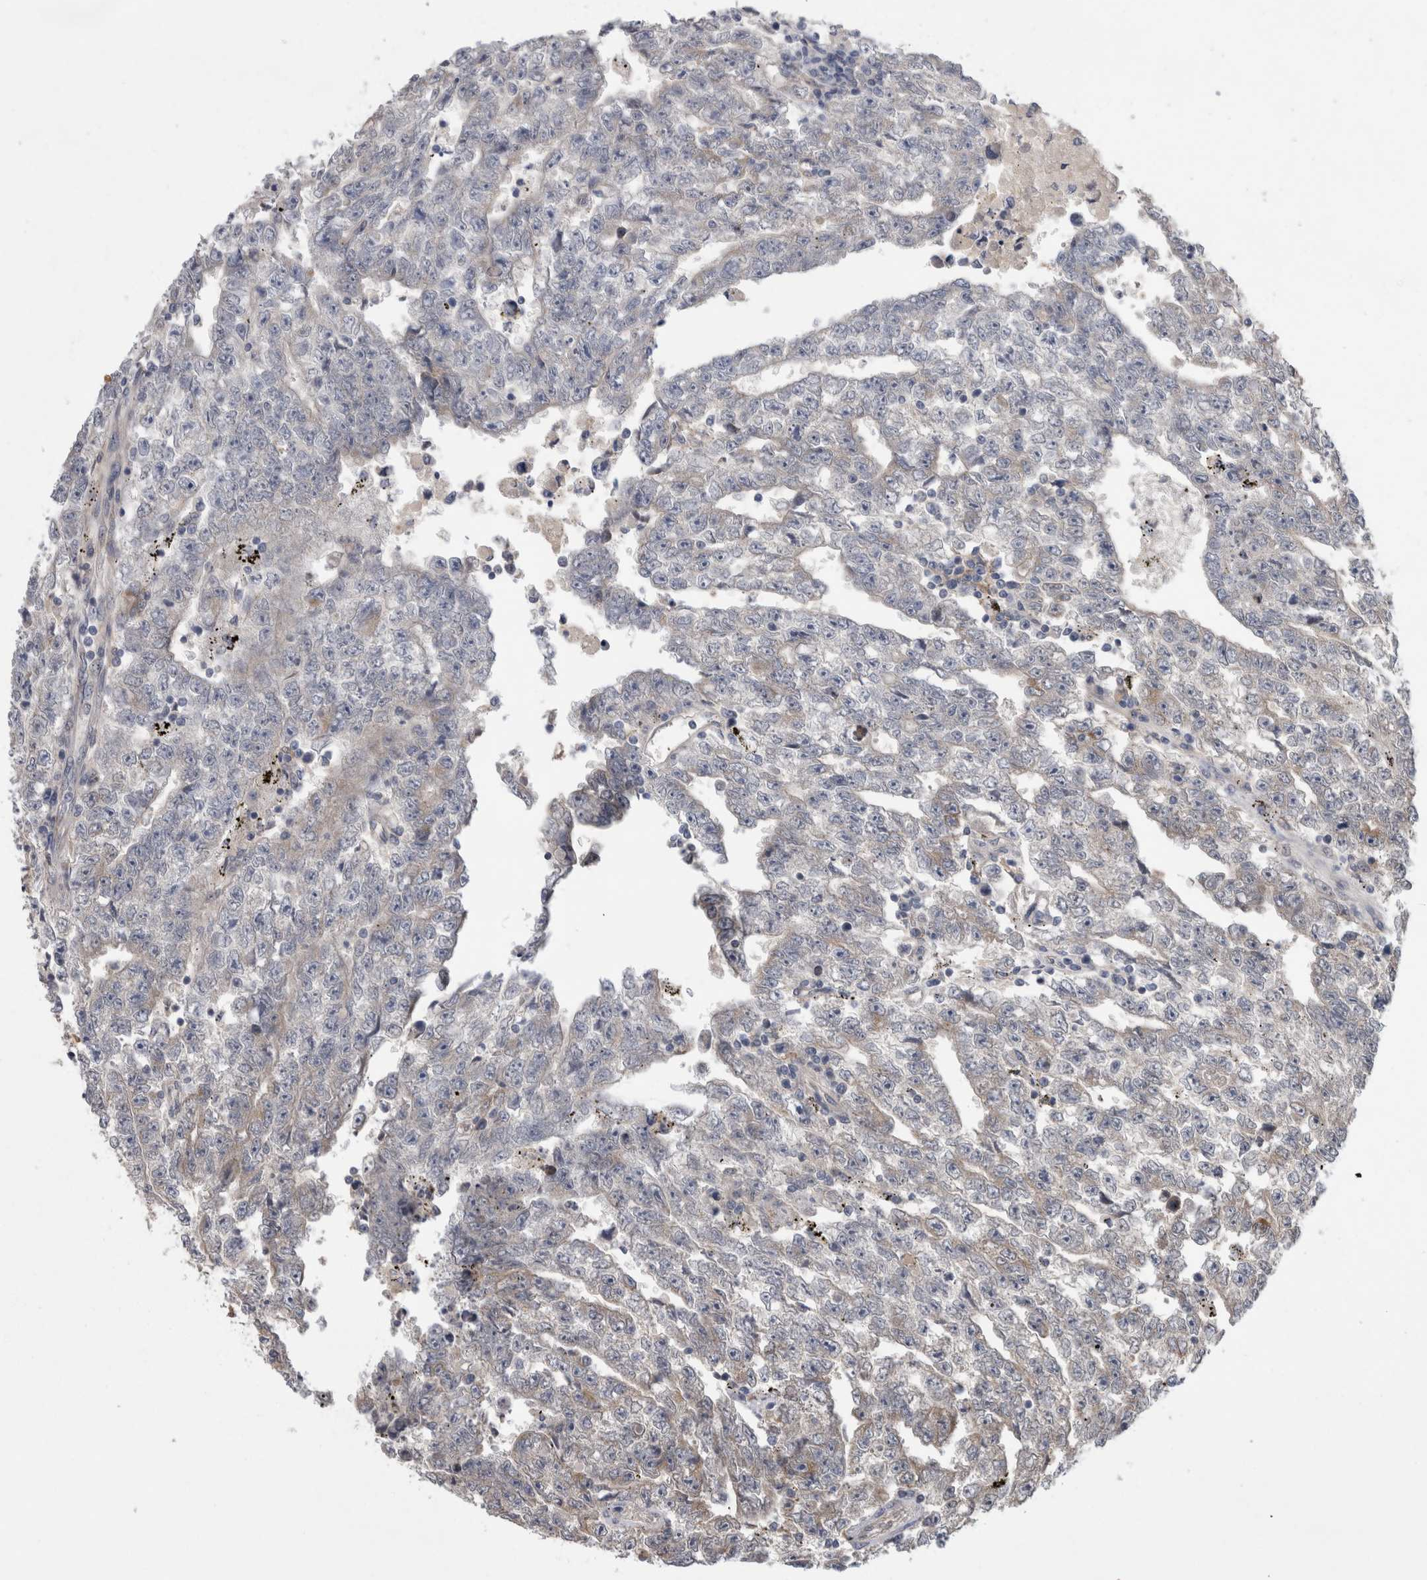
{"staining": {"intensity": "negative", "quantity": "none", "location": "none"}, "tissue": "testis cancer", "cell_type": "Tumor cells", "image_type": "cancer", "snomed": [{"axis": "morphology", "description": "Carcinoma, Embryonal, NOS"}, {"axis": "topography", "description": "Testis"}], "caption": "Immunohistochemistry of human testis cancer exhibits no expression in tumor cells.", "gene": "ANKFY1", "patient": {"sex": "male", "age": 25}}